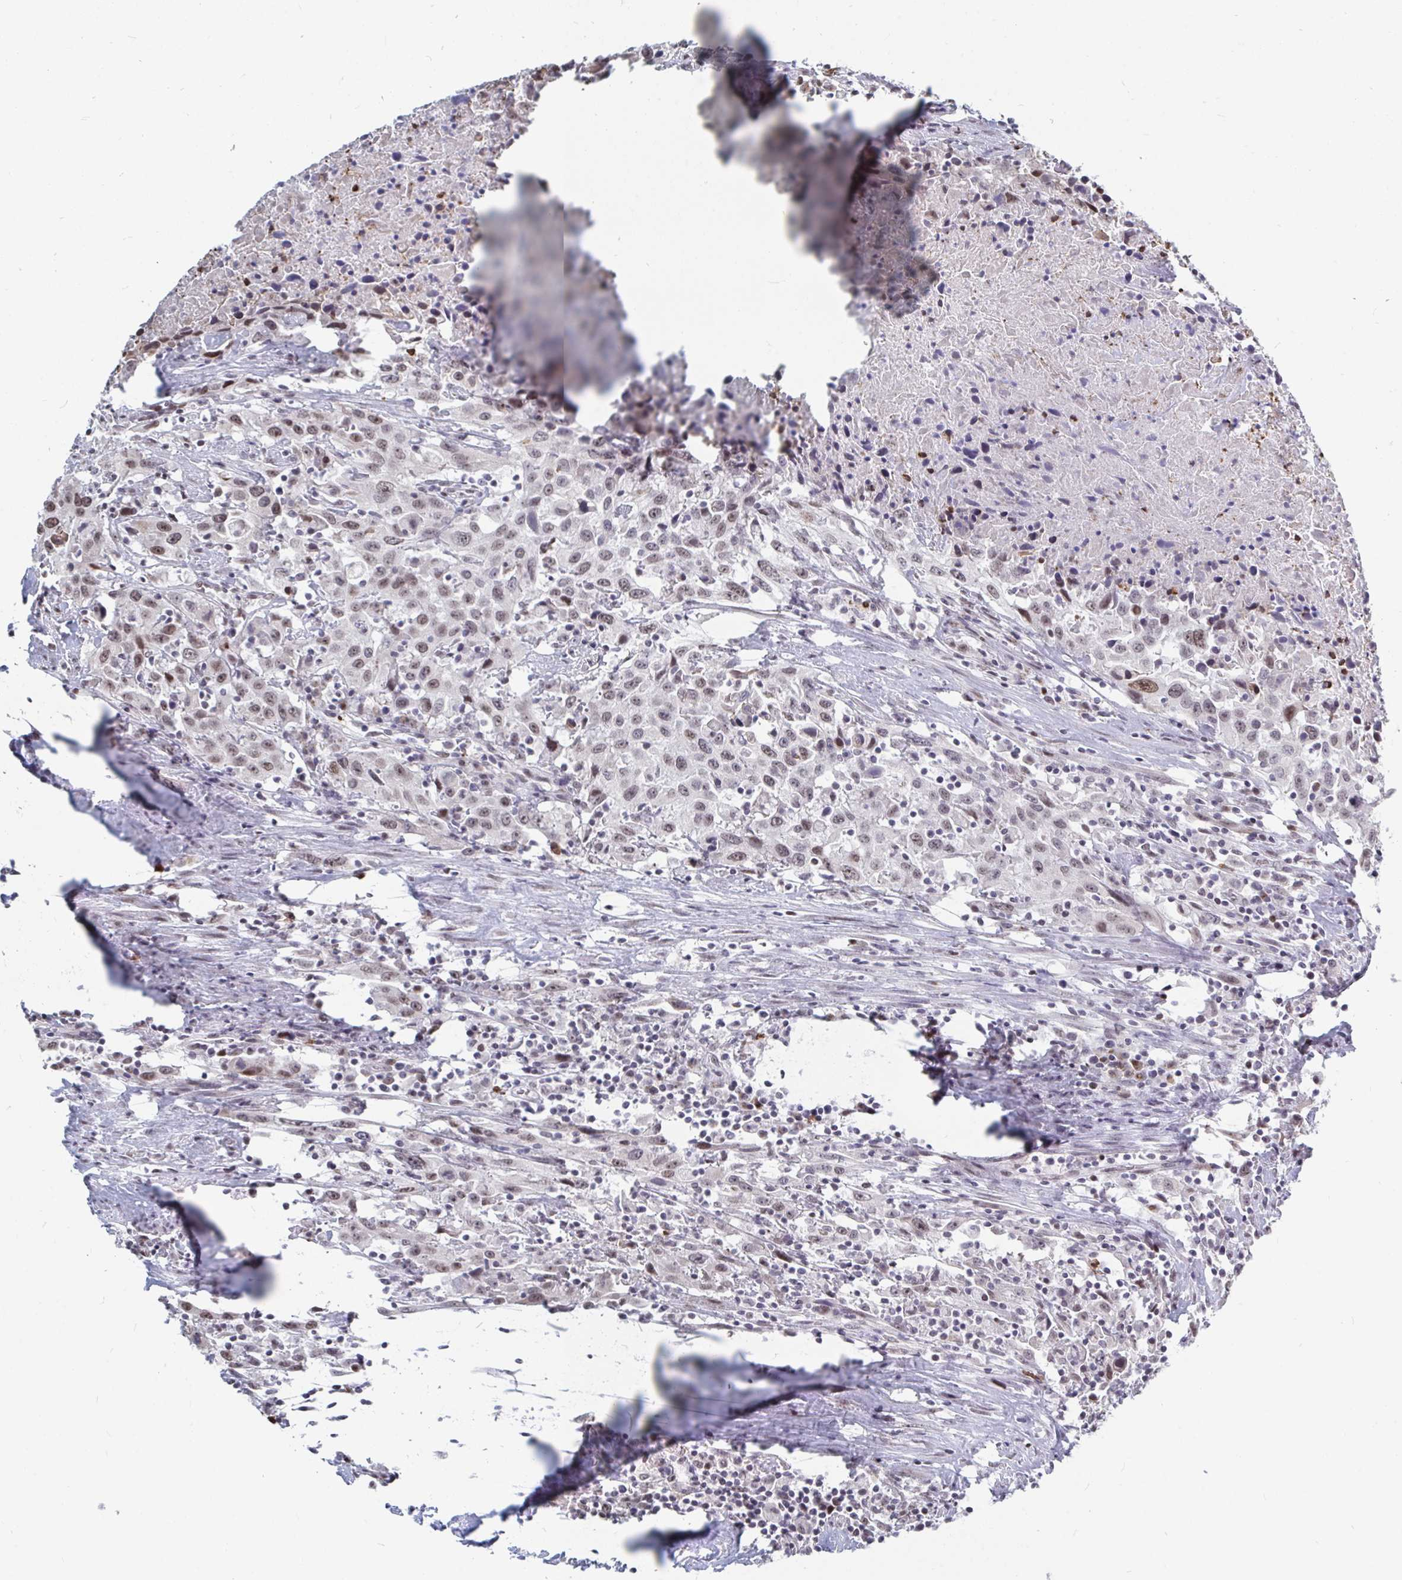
{"staining": {"intensity": "weak", "quantity": "25%-75%", "location": "nuclear"}, "tissue": "urothelial cancer", "cell_type": "Tumor cells", "image_type": "cancer", "snomed": [{"axis": "morphology", "description": "Urothelial carcinoma, High grade"}, {"axis": "topography", "description": "Urinary bladder"}], "caption": "A high-resolution image shows immunohistochemistry staining of urothelial cancer, which shows weak nuclear positivity in approximately 25%-75% of tumor cells.", "gene": "TRIP12", "patient": {"sex": "male", "age": 61}}